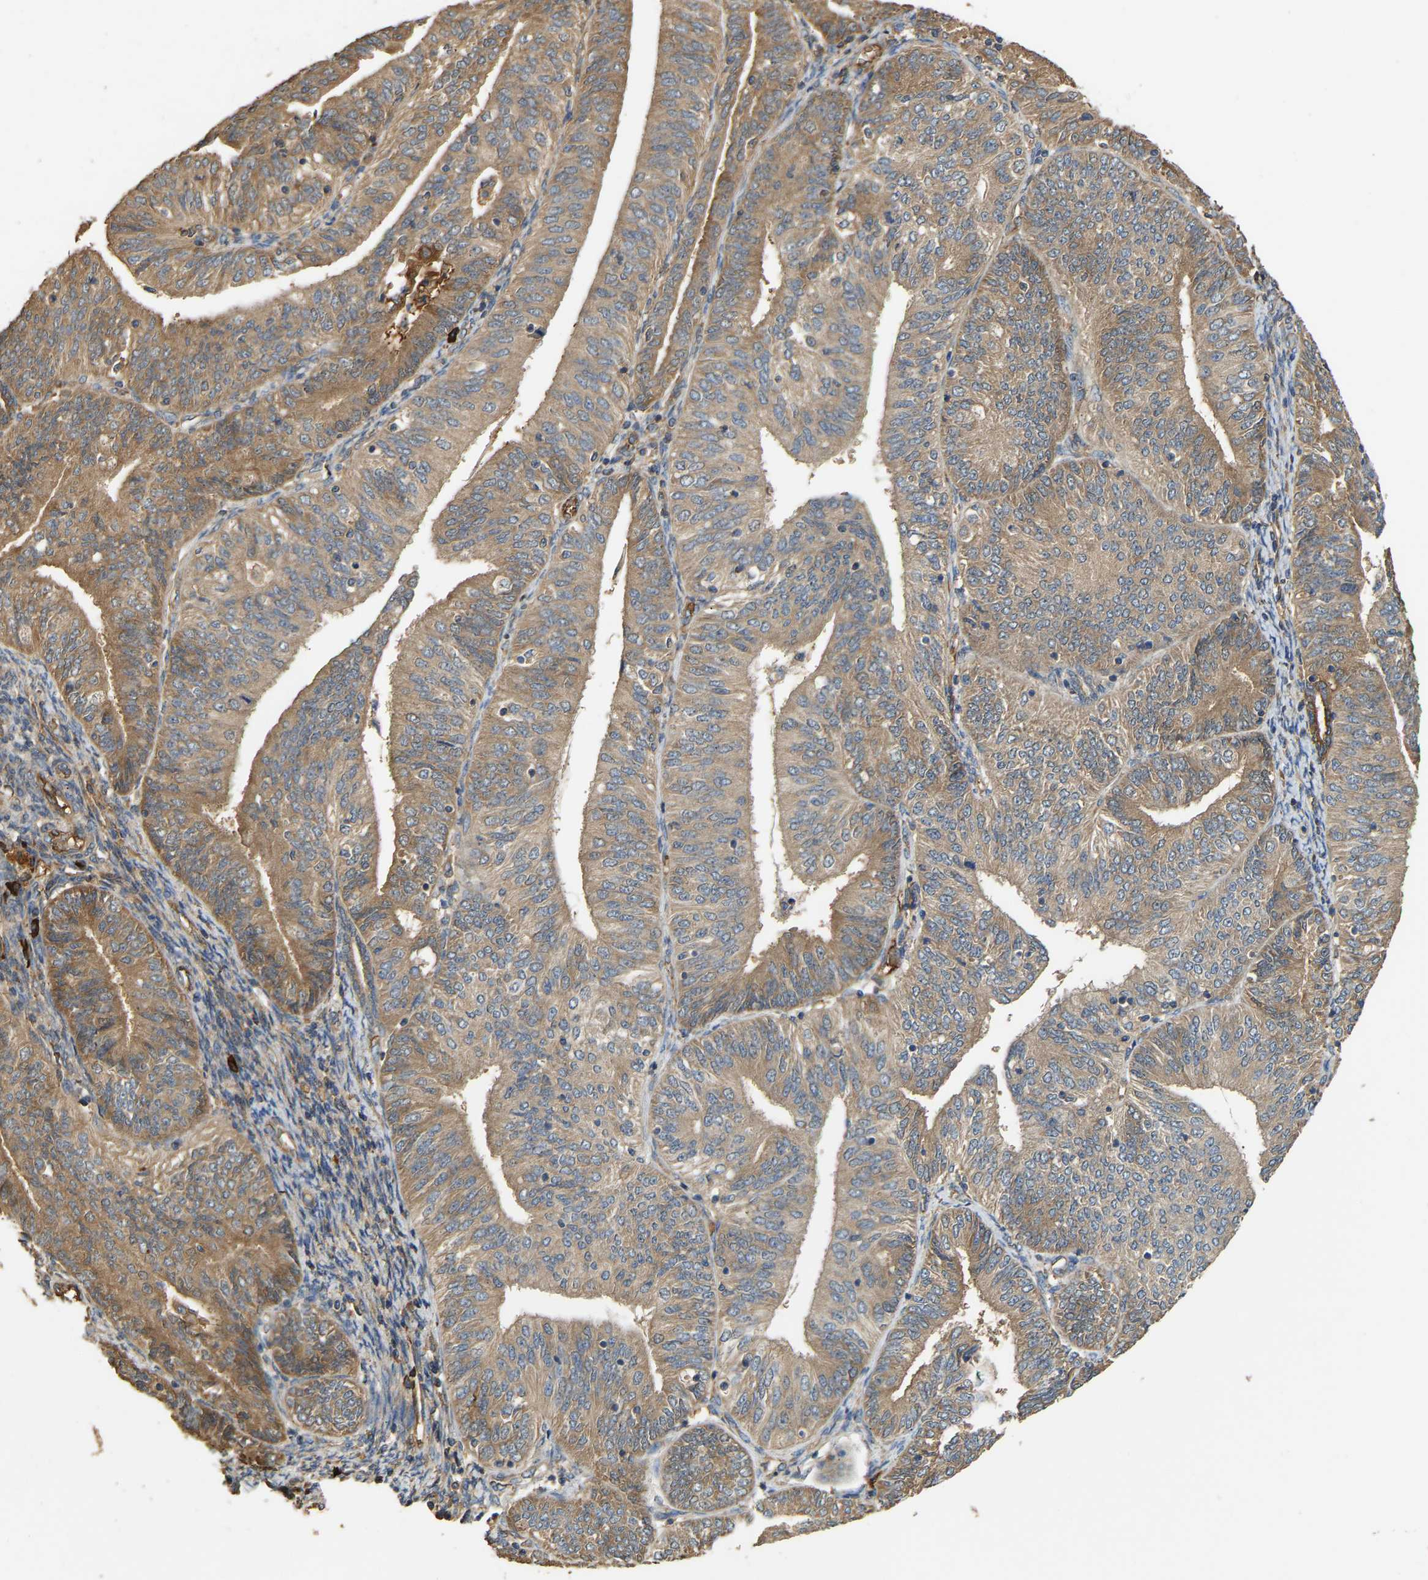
{"staining": {"intensity": "moderate", "quantity": ">75%", "location": "cytoplasmic/membranous"}, "tissue": "endometrial cancer", "cell_type": "Tumor cells", "image_type": "cancer", "snomed": [{"axis": "morphology", "description": "Adenocarcinoma, NOS"}, {"axis": "topography", "description": "Endometrium"}], "caption": "High-magnification brightfield microscopy of endometrial adenocarcinoma stained with DAB (brown) and counterstained with hematoxylin (blue). tumor cells exhibit moderate cytoplasmic/membranous expression is seen in approximately>75% of cells.", "gene": "TMEM268", "patient": {"sex": "female", "age": 58}}